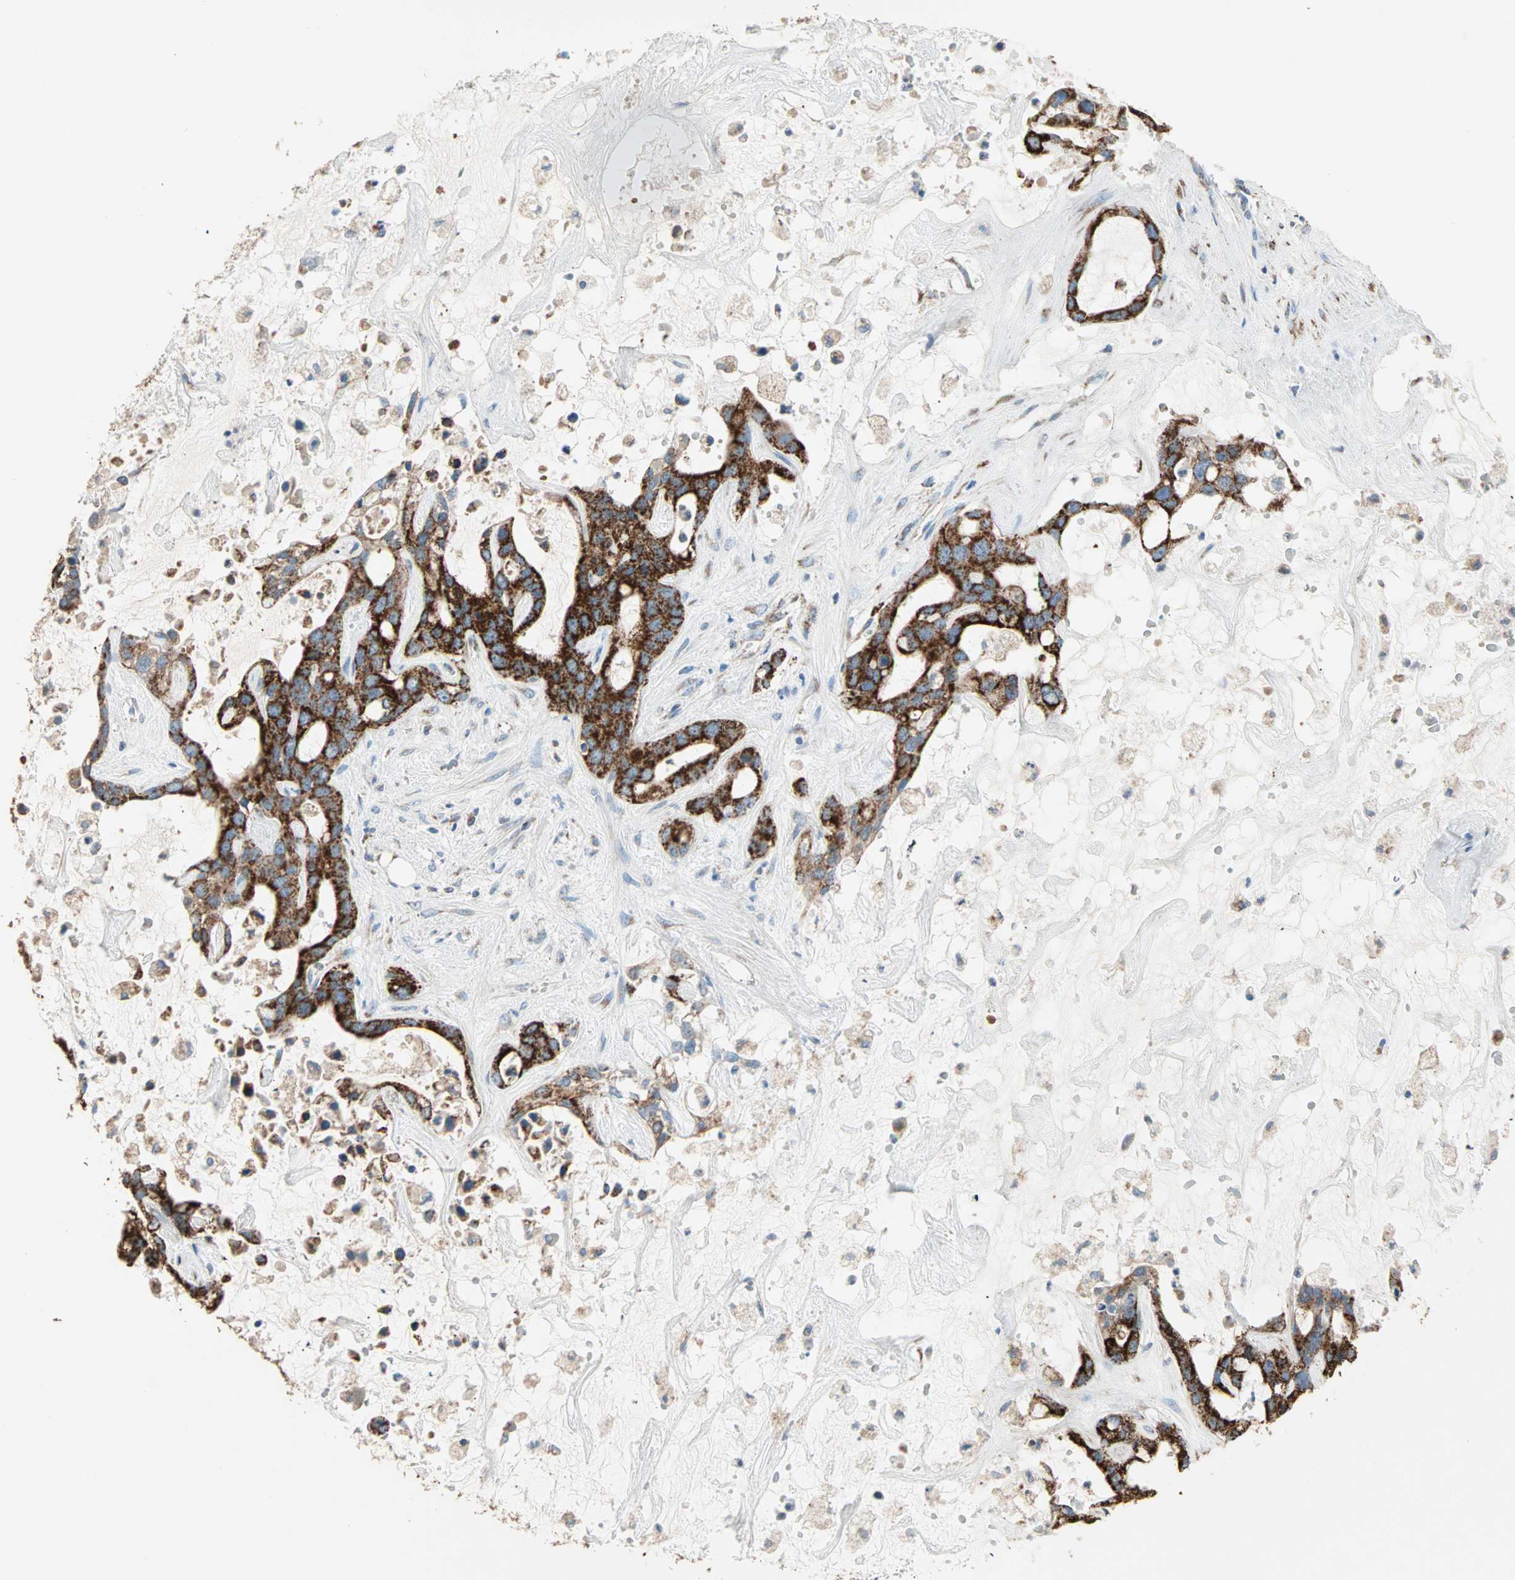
{"staining": {"intensity": "strong", "quantity": ">75%", "location": "cytoplasmic/membranous"}, "tissue": "liver cancer", "cell_type": "Tumor cells", "image_type": "cancer", "snomed": [{"axis": "morphology", "description": "Cholangiocarcinoma"}, {"axis": "topography", "description": "Liver"}], "caption": "A photomicrograph of human liver cancer stained for a protein demonstrates strong cytoplasmic/membranous brown staining in tumor cells.", "gene": "TST", "patient": {"sex": "female", "age": 65}}